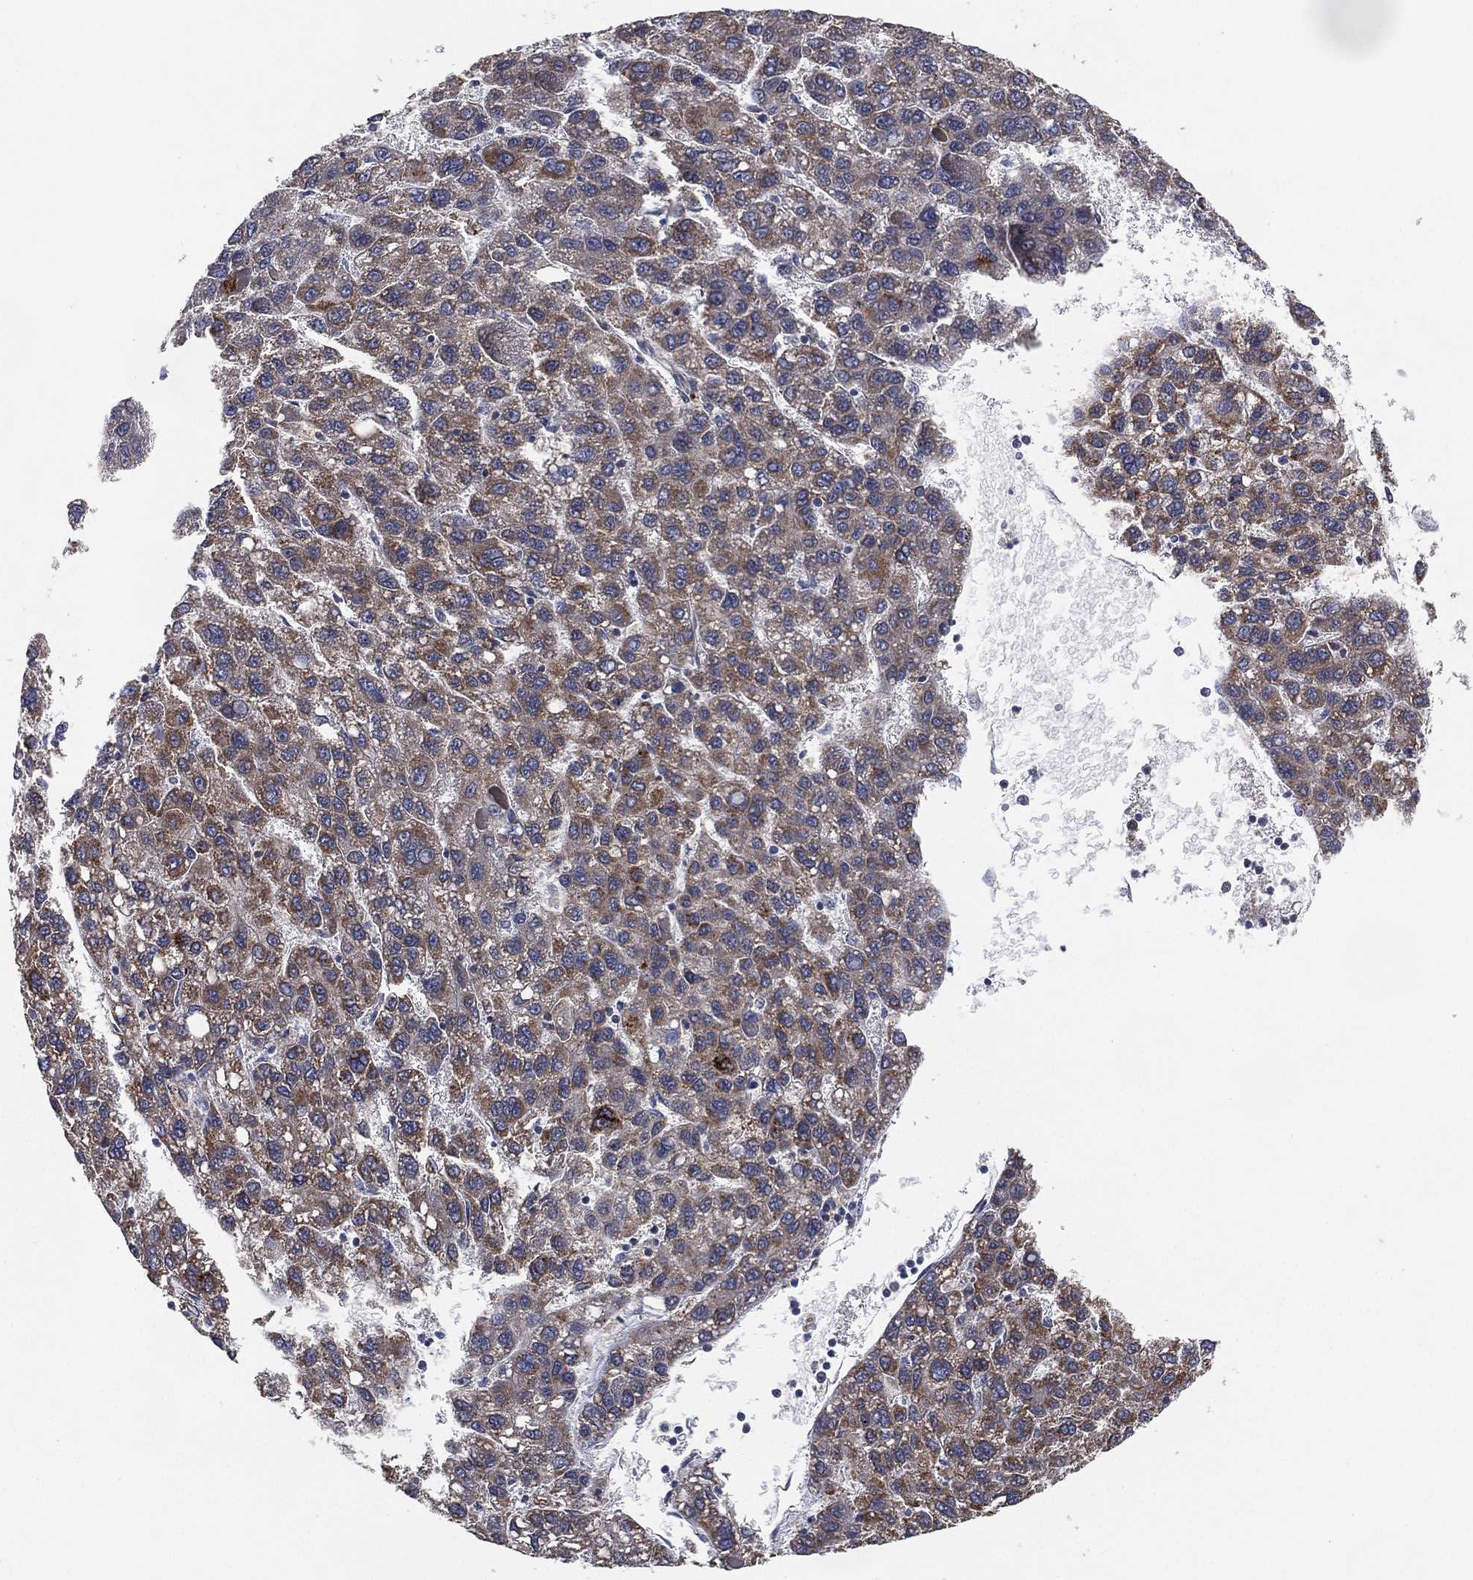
{"staining": {"intensity": "moderate", "quantity": "25%-75%", "location": "cytoplasmic/membranous"}, "tissue": "liver cancer", "cell_type": "Tumor cells", "image_type": "cancer", "snomed": [{"axis": "morphology", "description": "Carcinoma, Hepatocellular, NOS"}, {"axis": "topography", "description": "Liver"}], "caption": "Immunohistochemical staining of human liver hepatocellular carcinoma shows medium levels of moderate cytoplasmic/membranous expression in approximately 25%-75% of tumor cells. The staining was performed using DAB to visualize the protein expression in brown, while the nuclei were stained in blue with hematoxylin (Magnification: 20x).", "gene": "FAM104A", "patient": {"sex": "female", "age": 82}}